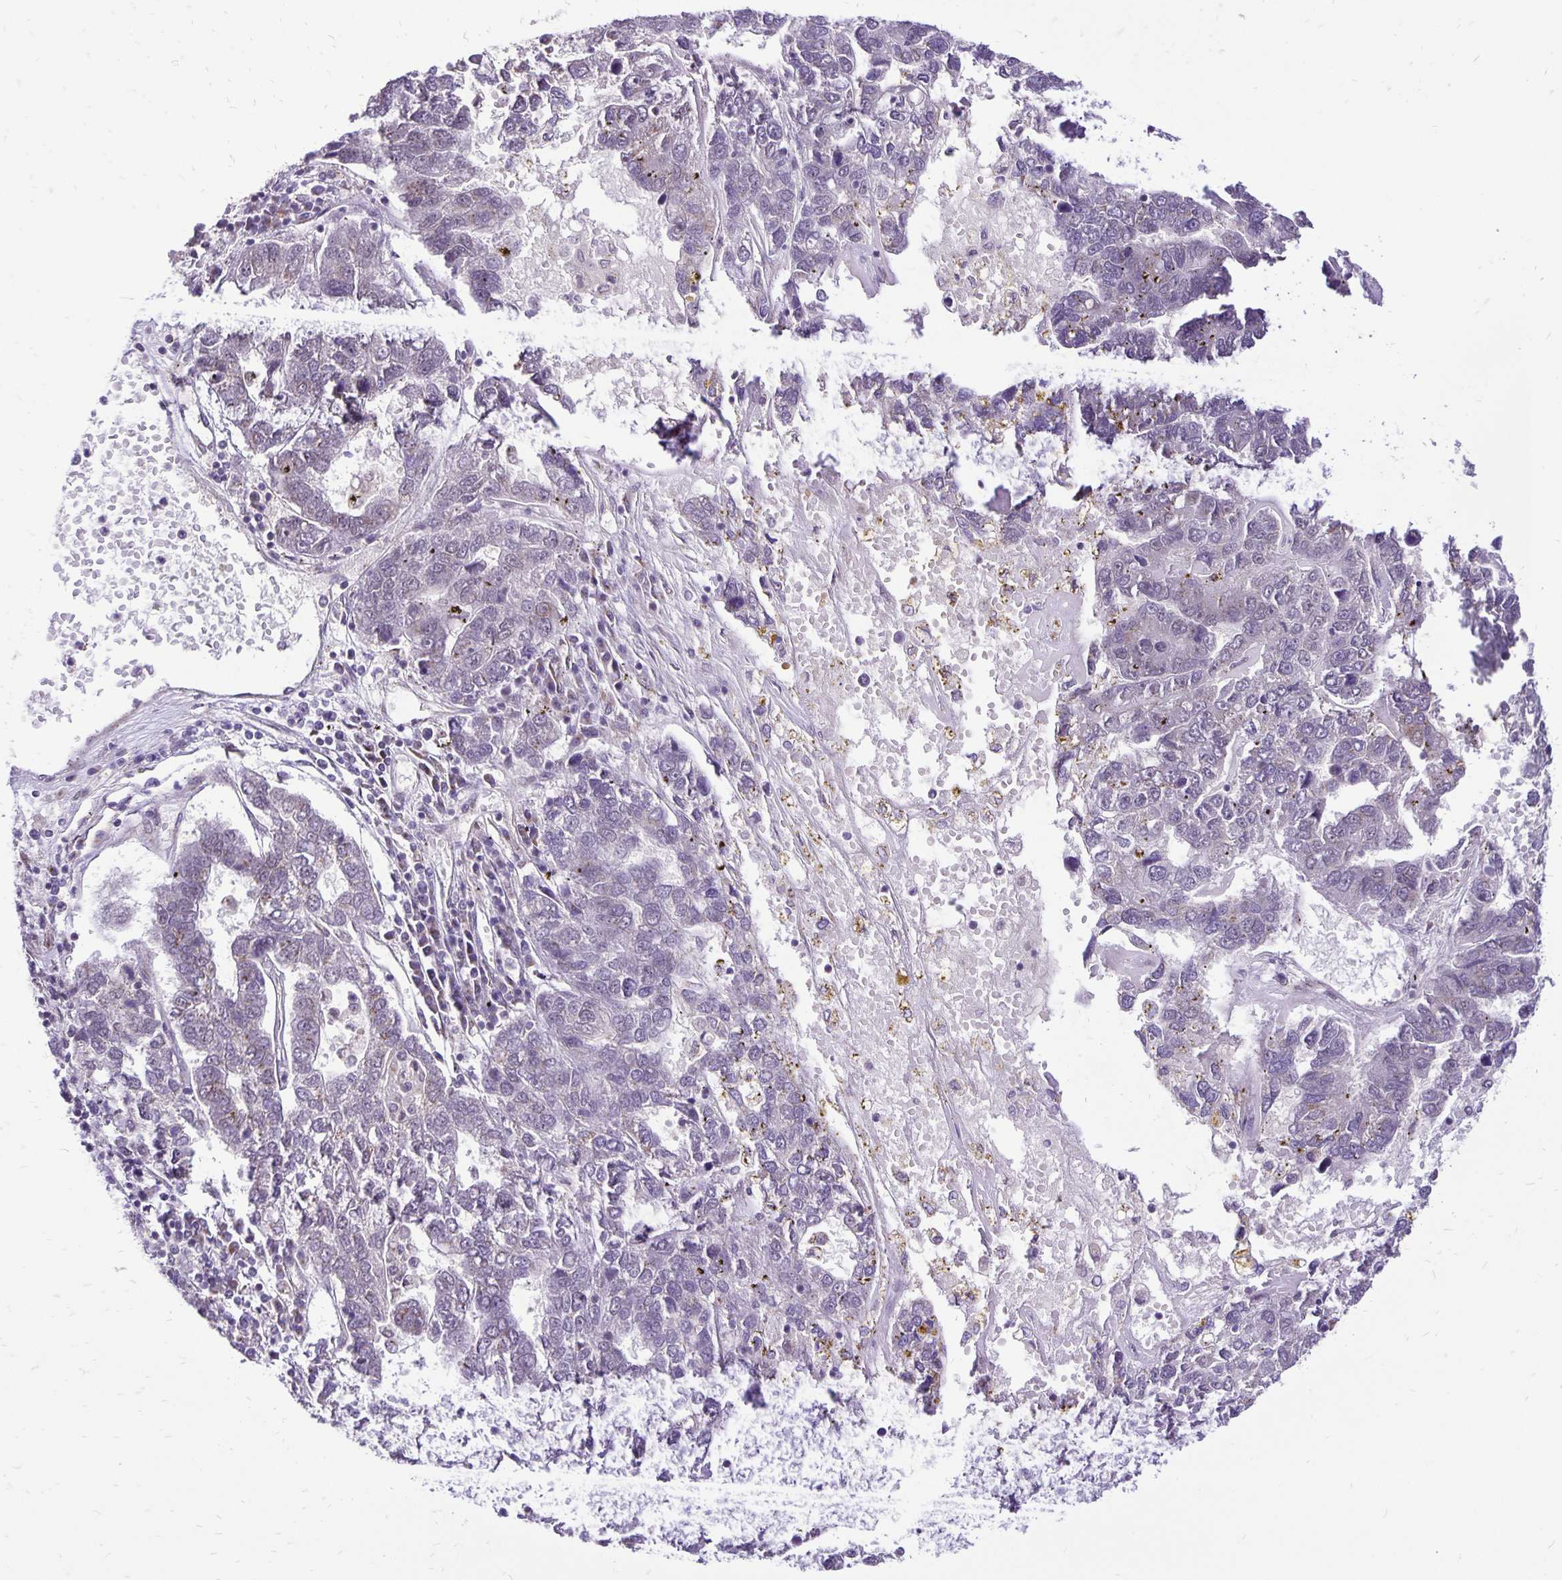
{"staining": {"intensity": "negative", "quantity": "none", "location": "none"}, "tissue": "pancreatic cancer", "cell_type": "Tumor cells", "image_type": "cancer", "snomed": [{"axis": "morphology", "description": "Adenocarcinoma, NOS"}, {"axis": "topography", "description": "Pancreas"}], "caption": "Immunohistochemistry (IHC) photomicrograph of human pancreatic cancer stained for a protein (brown), which demonstrates no expression in tumor cells. Nuclei are stained in blue.", "gene": "GOLGA5", "patient": {"sex": "female", "age": 61}}